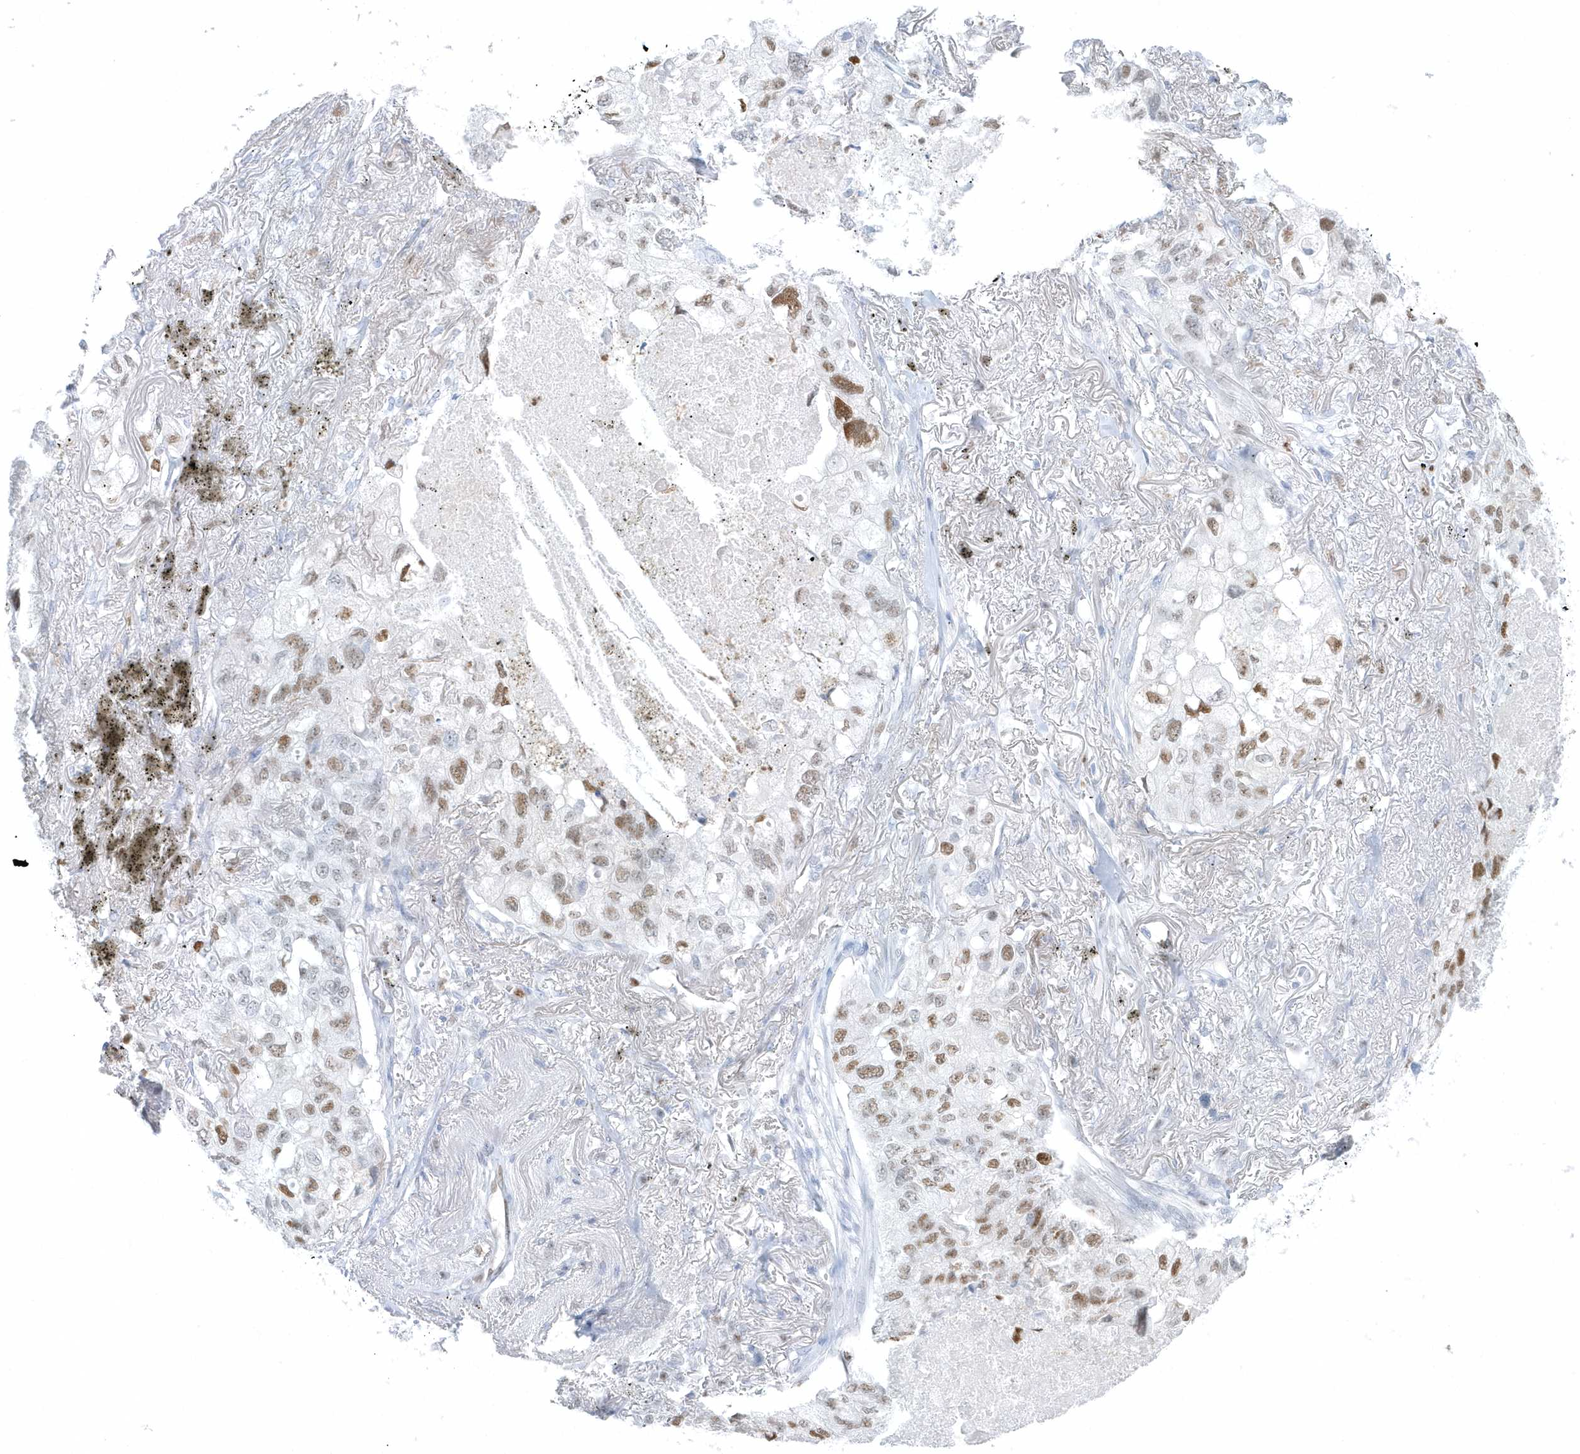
{"staining": {"intensity": "moderate", "quantity": ">75%", "location": "nuclear"}, "tissue": "lung cancer", "cell_type": "Tumor cells", "image_type": "cancer", "snomed": [{"axis": "morphology", "description": "Adenocarcinoma, NOS"}, {"axis": "topography", "description": "Lung"}], "caption": "Protein staining of lung cancer tissue reveals moderate nuclear expression in approximately >75% of tumor cells.", "gene": "SMIM34", "patient": {"sex": "male", "age": 65}}